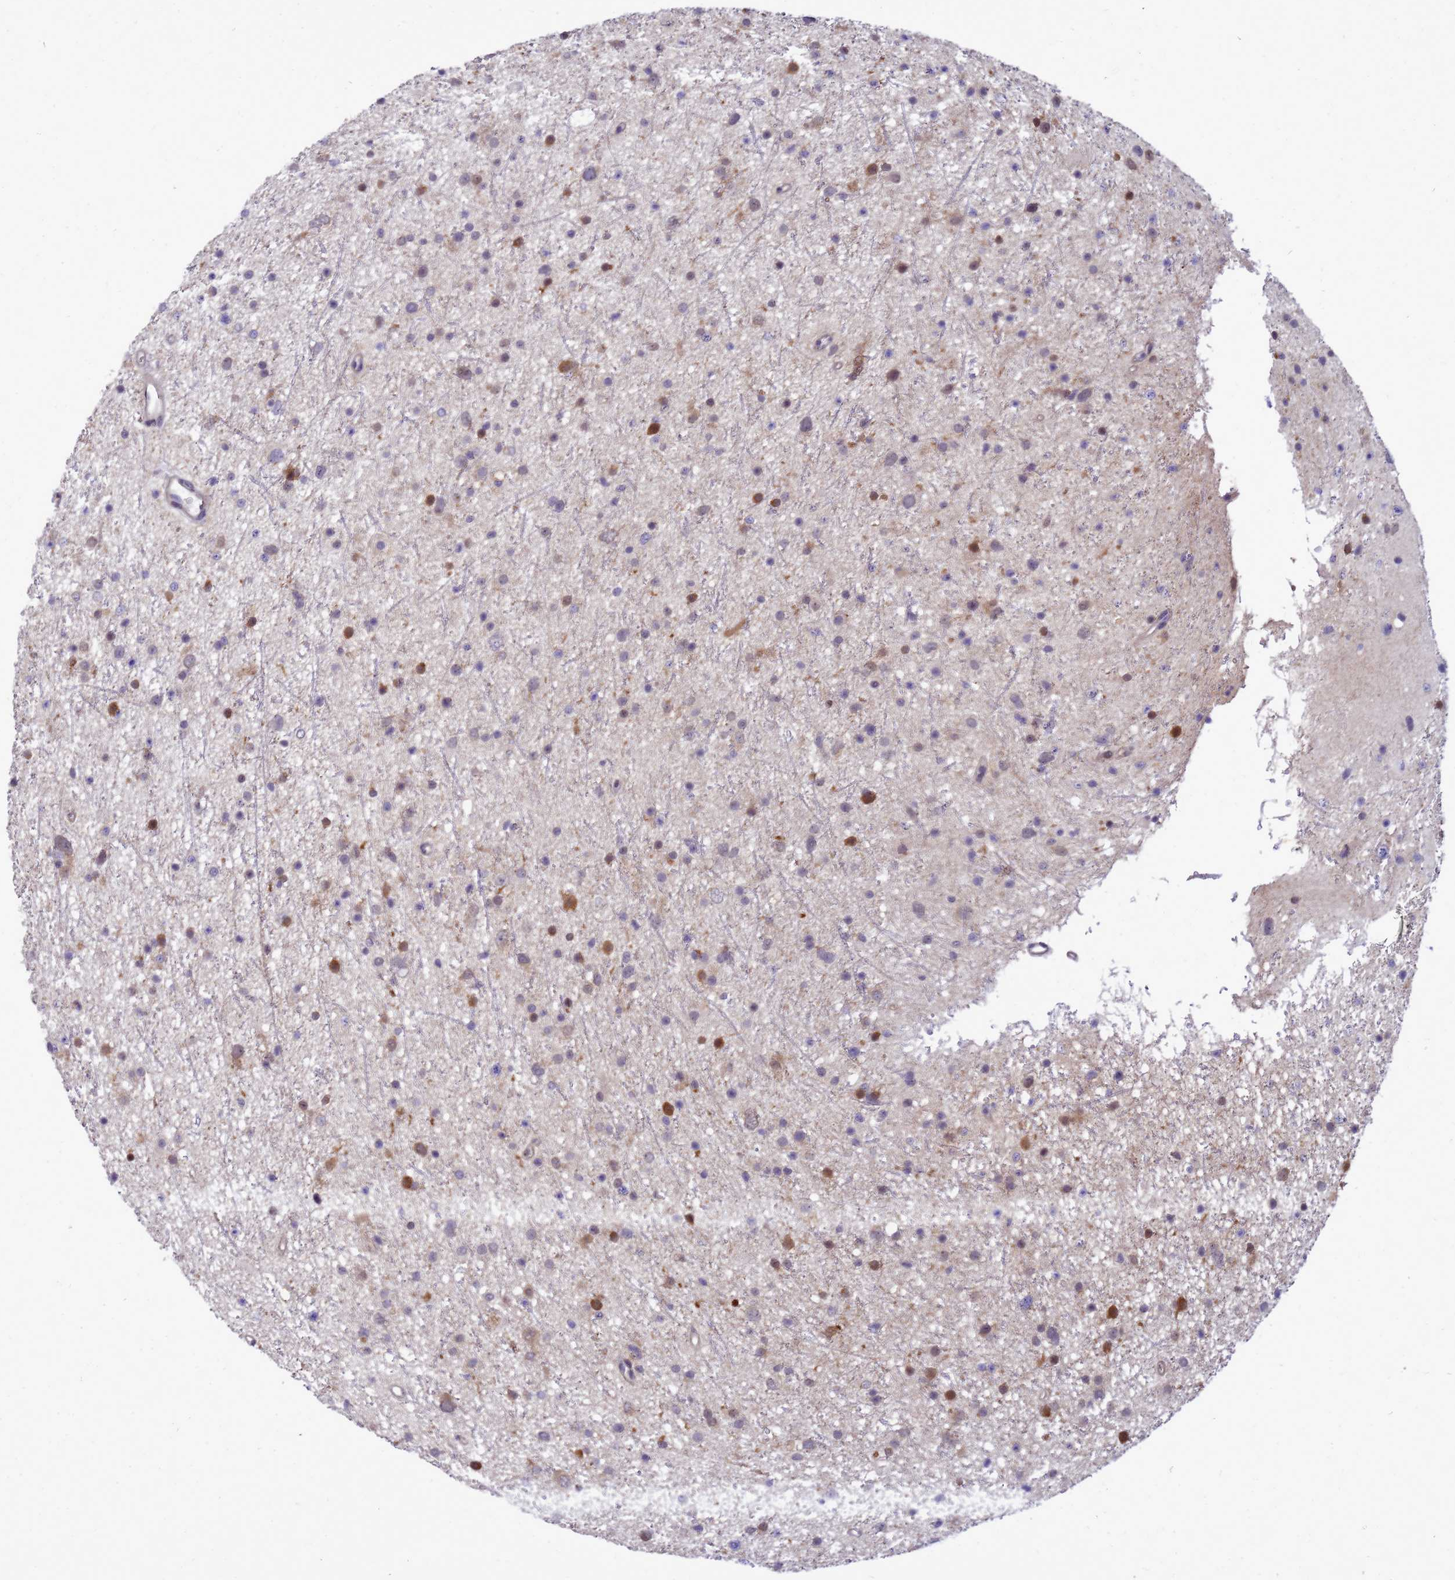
{"staining": {"intensity": "moderate", "quantity": "<25%", "location": "cytoplasmic/membranous"}, "tissue": "glioma", "cell_type": "Tumor cells", "image_type": "cancer", "snomed": [{"axis": "morphology", "description": "Glioma, malignant, Low grade"}, {"axis": "topography", "description": "Cerebral cortex"}], "caption": "Protein staining displays moderate cytoplasmic/membranous expression in about <25% of tumor cells in low-grade glioma (malignant).", "gene": "ENOPH1", "patient": {"sex": "female", "age": 39}}